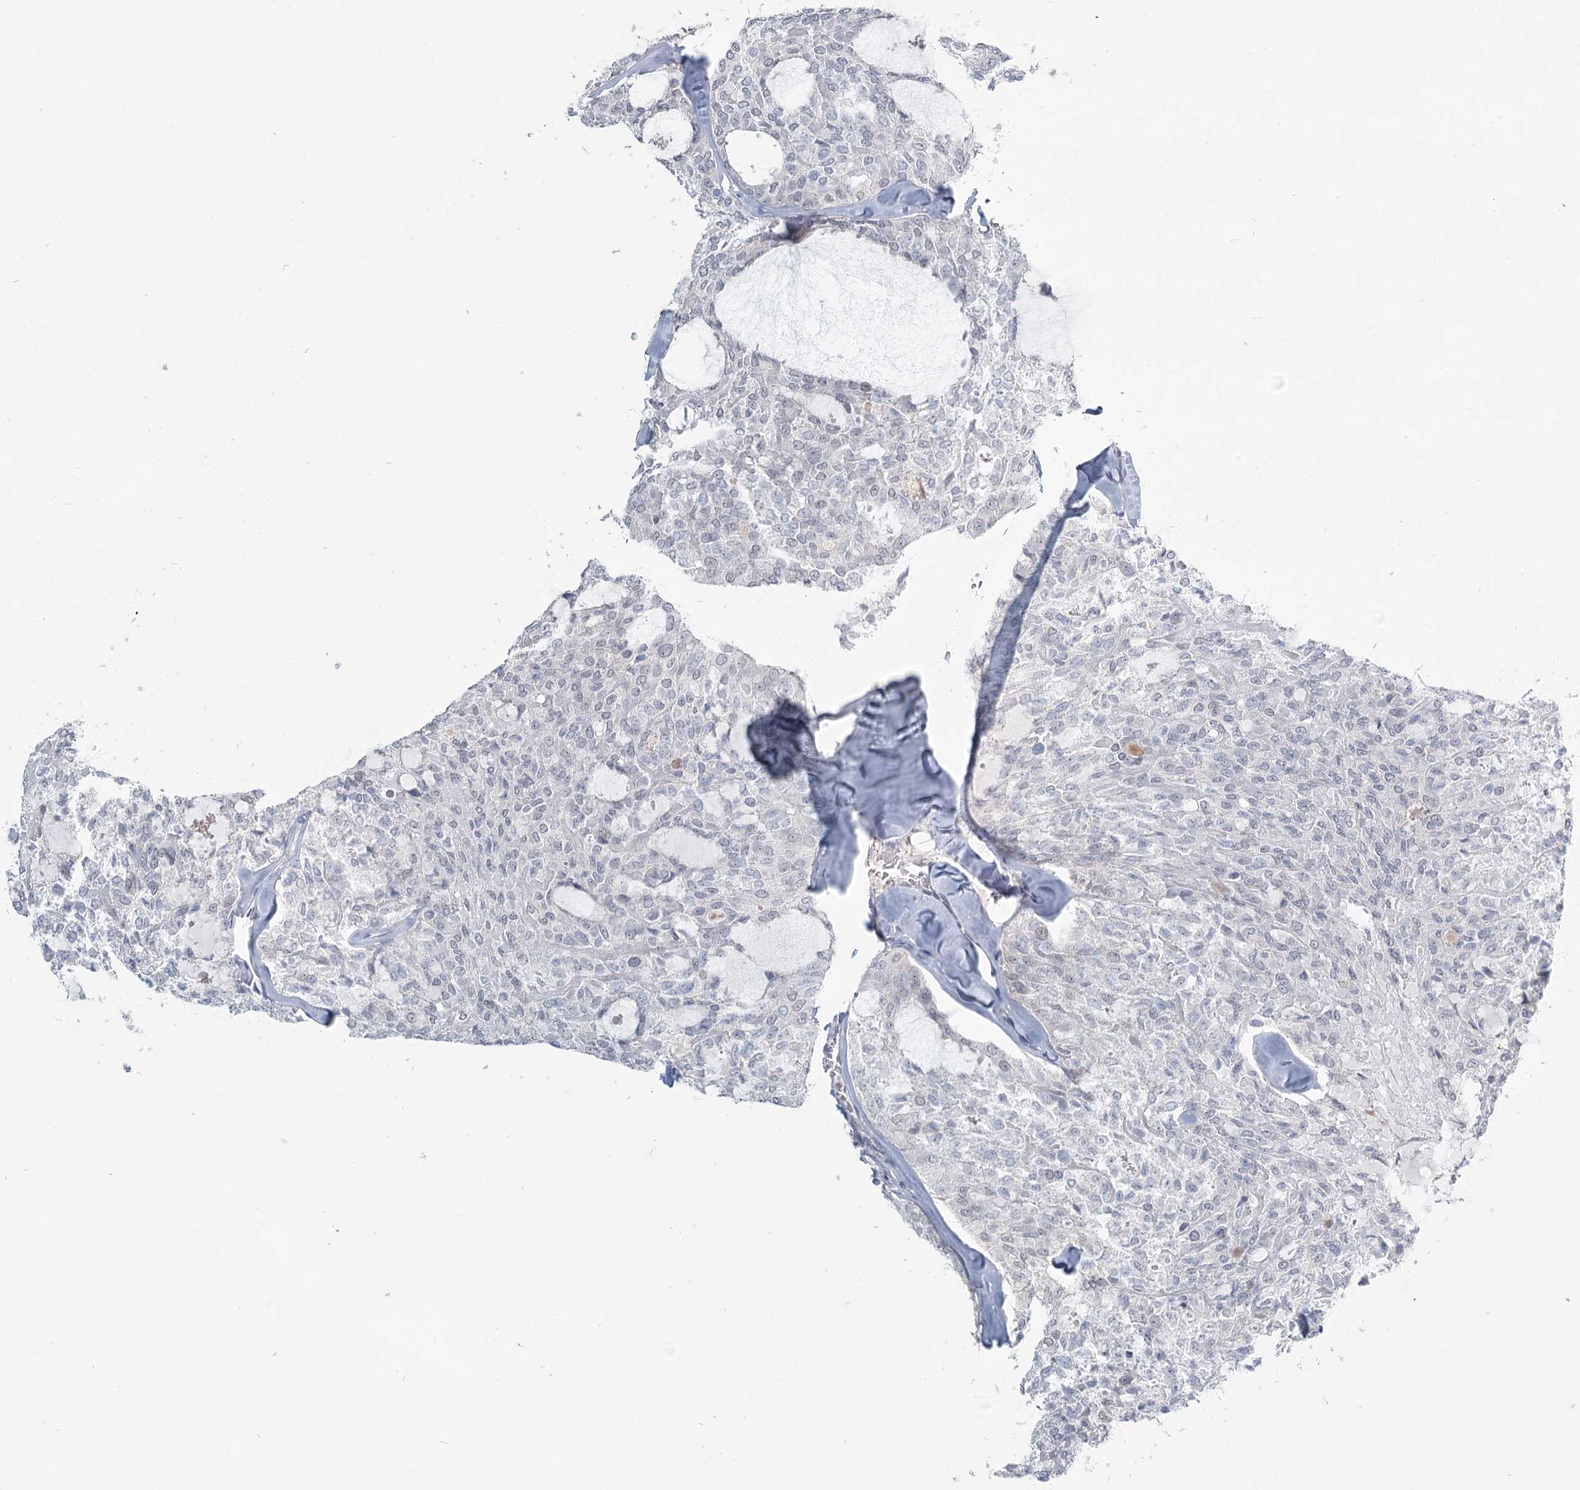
{"staining": {"intensity": "negative", "quantity": "none", "location": "none"}, "tissue": "thyroid cancer", "cell_type": "Tumor cells", "image_type": "cancer", "snomed": [{"axis": "morphology", "description": "Follicular adenoma carcinoma, NOS"}, {"axis": "topography", "description": "Thyroid gland"}], "caption": "A high-resolution photomicrograph shows immunohistochemistry (IHC) staining of thyroid cancer (follicular adenoma carcinoma), which displays no significant positivity in tumor cells.", "gene": "TMEM70", "patient": {"sex": "male", "age": 75}}